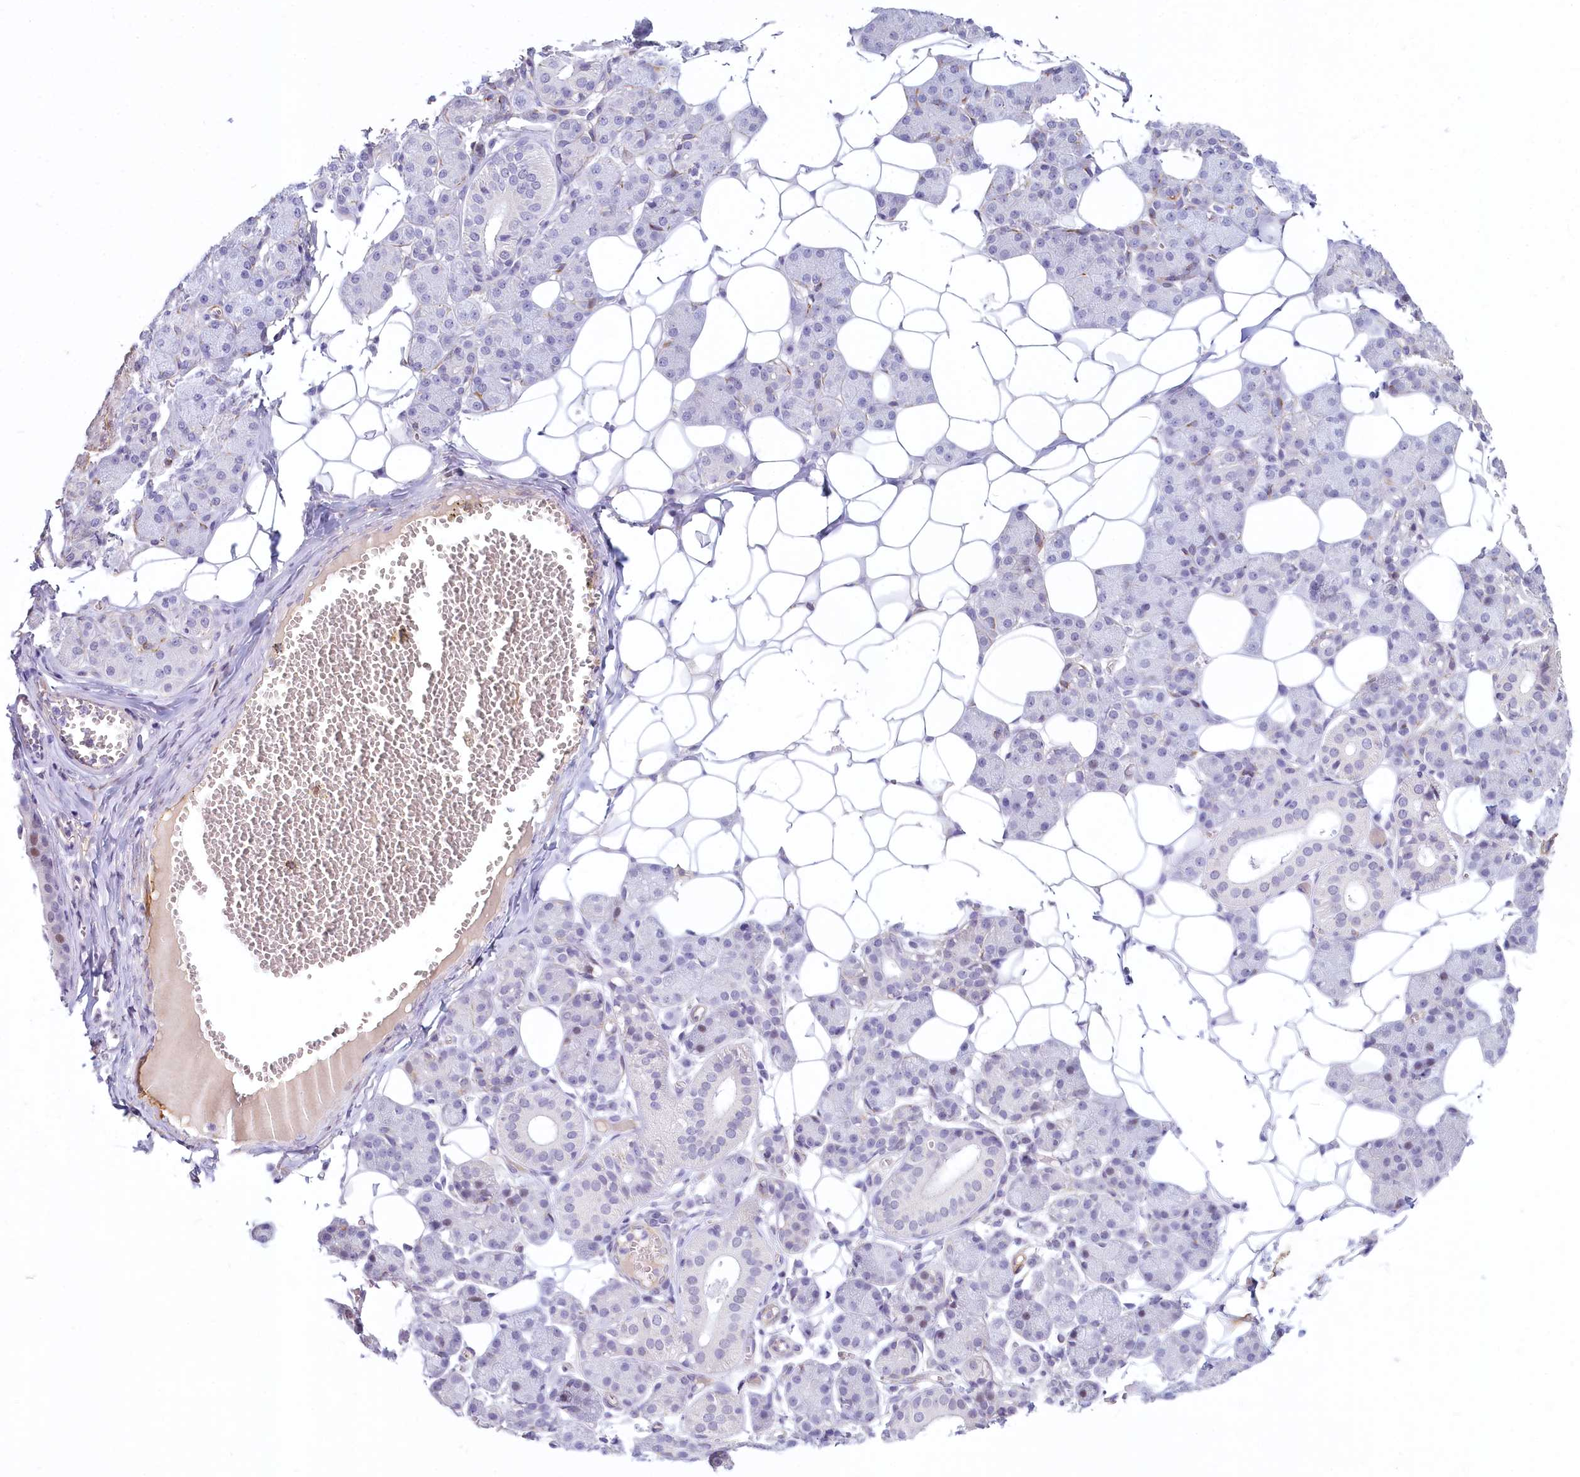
{"staining": {"intensity": "weak", "quantity": "<25%", "location": "cytoplasmic/membranous"}, "tissue": "salivary gland", "cell_type": "Glandular cells", "image_type": "normal", "snomed": [{"axis": "morphology", "description": "Normal tissue, NOS"}, {"axis": "topography", "description": "Salivary gland"}], "caption": "Immunohistochemistry (IHC) image of unremarkable salivary gland stained for a protein (brown), which demonstrates no staining in glandular cells. The staining is performed using DAB (3,3'-diaminobenzidine) brown chromogen with nuclei counter-stained in using hematoxylin.", "gene": "PROCR", "patient": {"sex": "female", "age": 33}}